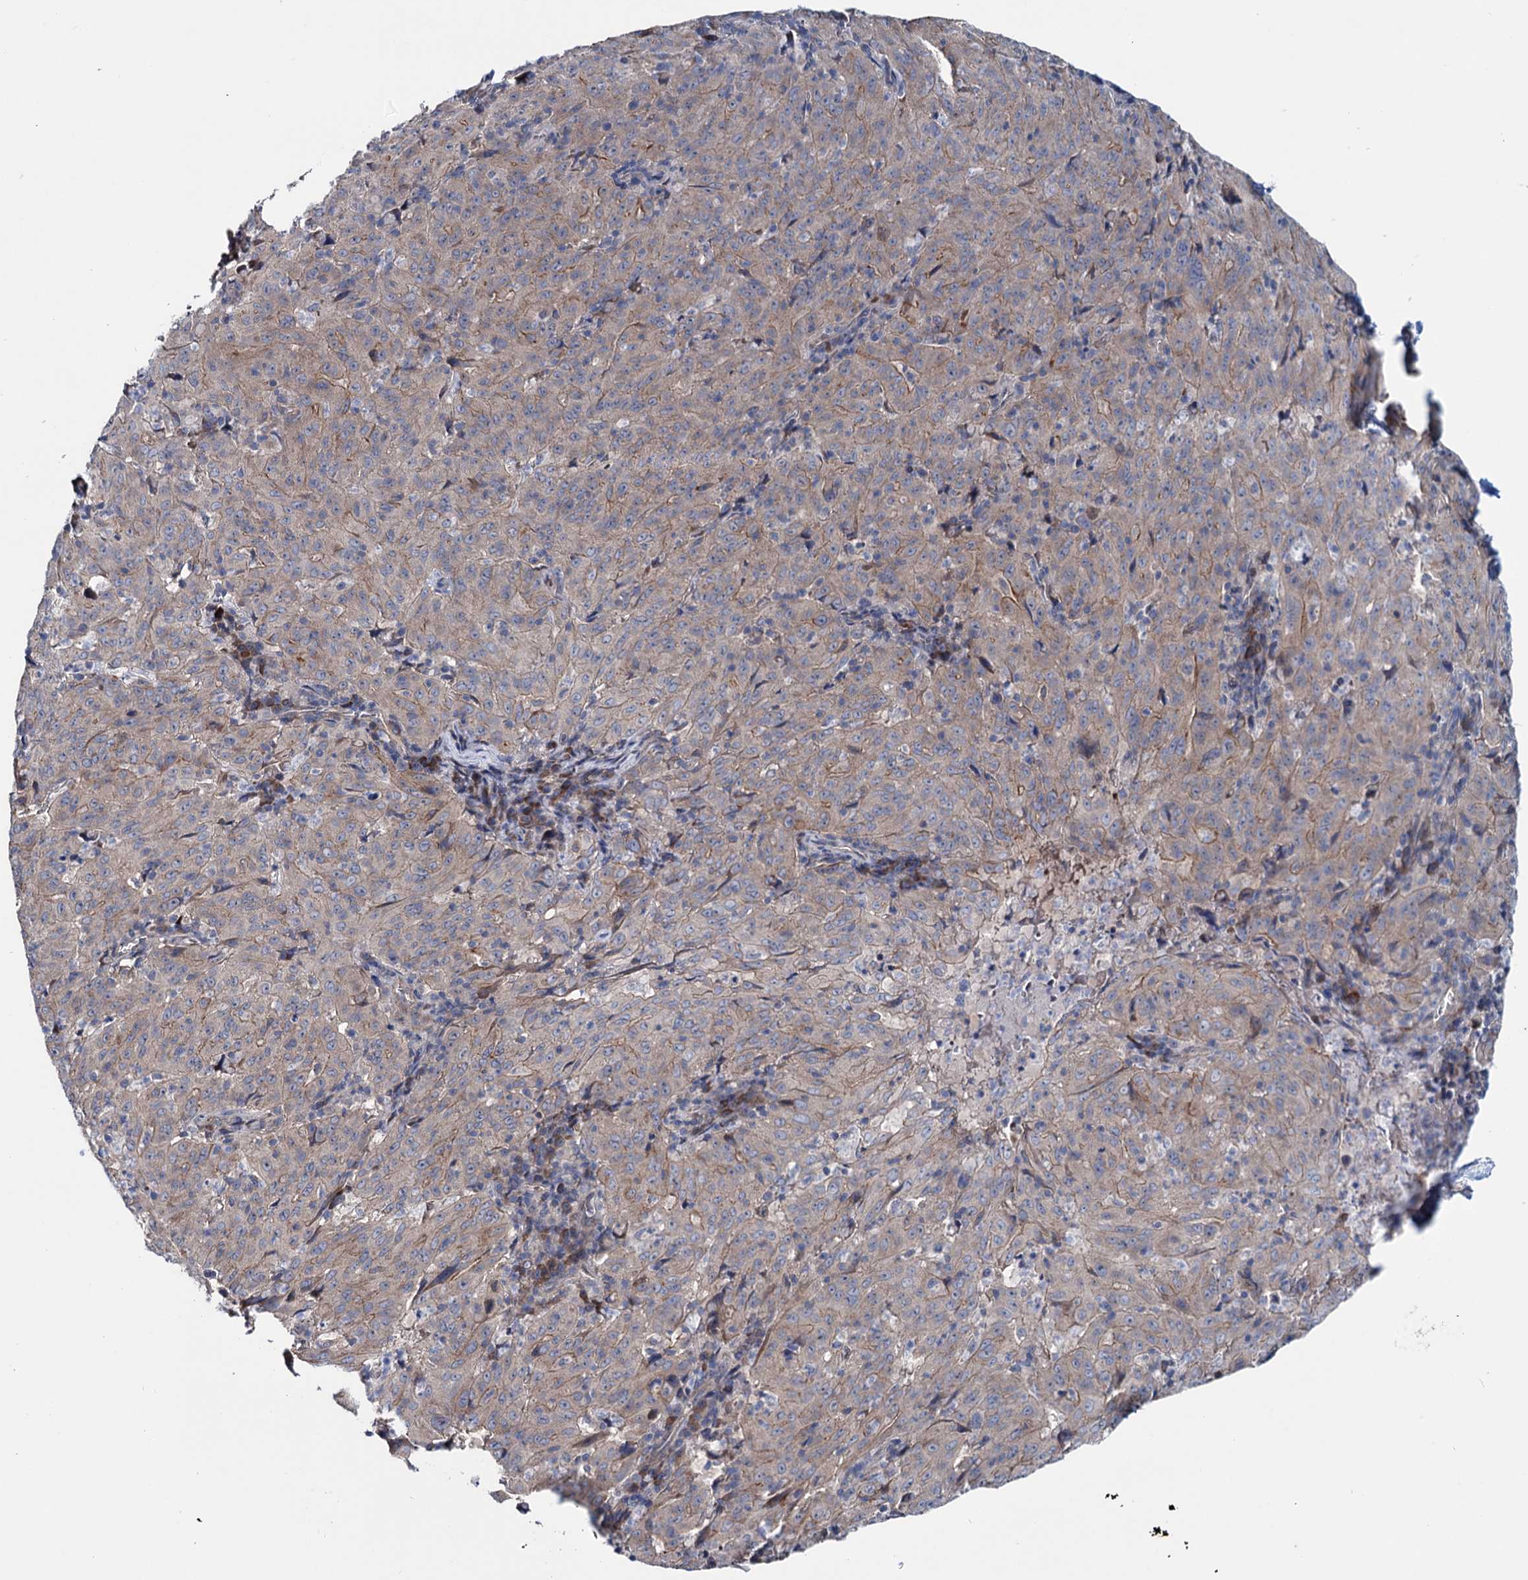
{"staining": {"intensity": "weak", "quantity": "25%-75%", "location": "cytoplasmic/membranous"}, "tissue": "pancreatic cancer", "cell_type": "Tumor cells", "image_type": "cancer", "snomed": [{"axis": "morphology", "description": "Adenocarcinoma, NOS"}, {"axis": "topography", "description": "Pancreas"}], "caption": "This image displays immunohistochemistry (IHC) staining of human adenocarcinoma (pancreatic), with low weak cytoplasmic/membranous positivity in approximately 25%-75% of tumor cells.", "gene": "EYA4", "patient": {"sex": "male", "age": 63}}